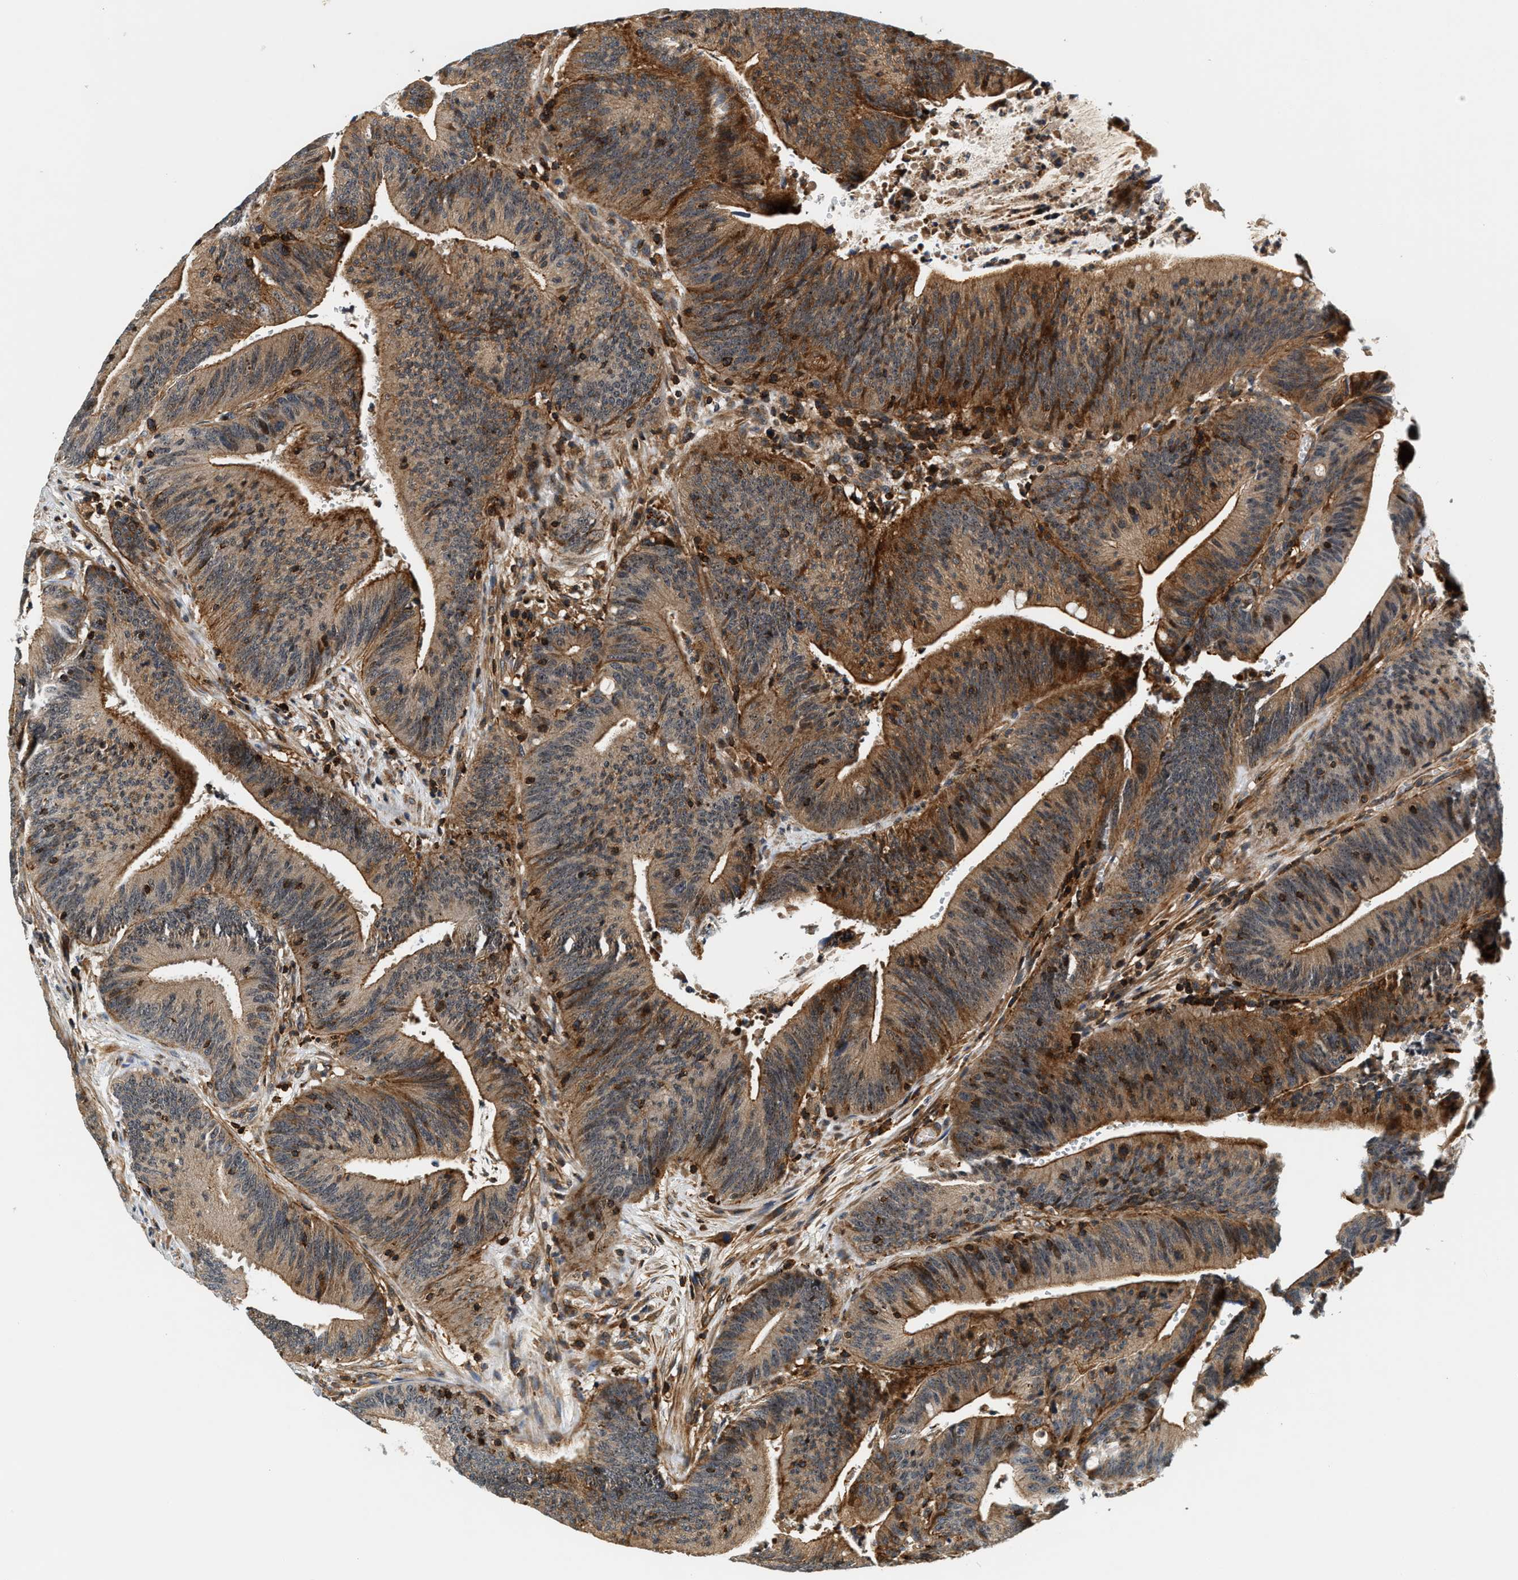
{"staining": {"intensity": "moderate", "quantity": ">75%", "location": "cytoplasmic/membranous"}, "tissue": "colorectal cancer", "cell_type": "Tumor cells", "image_type": "cancer", "snomed": [{"axis": "morphology", "description": "Normal tissue, NOS"}, {"axis": "morphology", "description": "Adenocarcinoma, NOS"}, {"axis": "topography", "description": "Rectum"}], "caption": "Protein staining of colorectal adenocarcinoma tissue exhibits moderate cytoplasmic/membranous staining in approximately >75% of tumor cells. The protein is shown in brown color, while the nuclei are stained blue.", "gene": "SAMD9", "patient": {"sex": "female", "age": 66}}